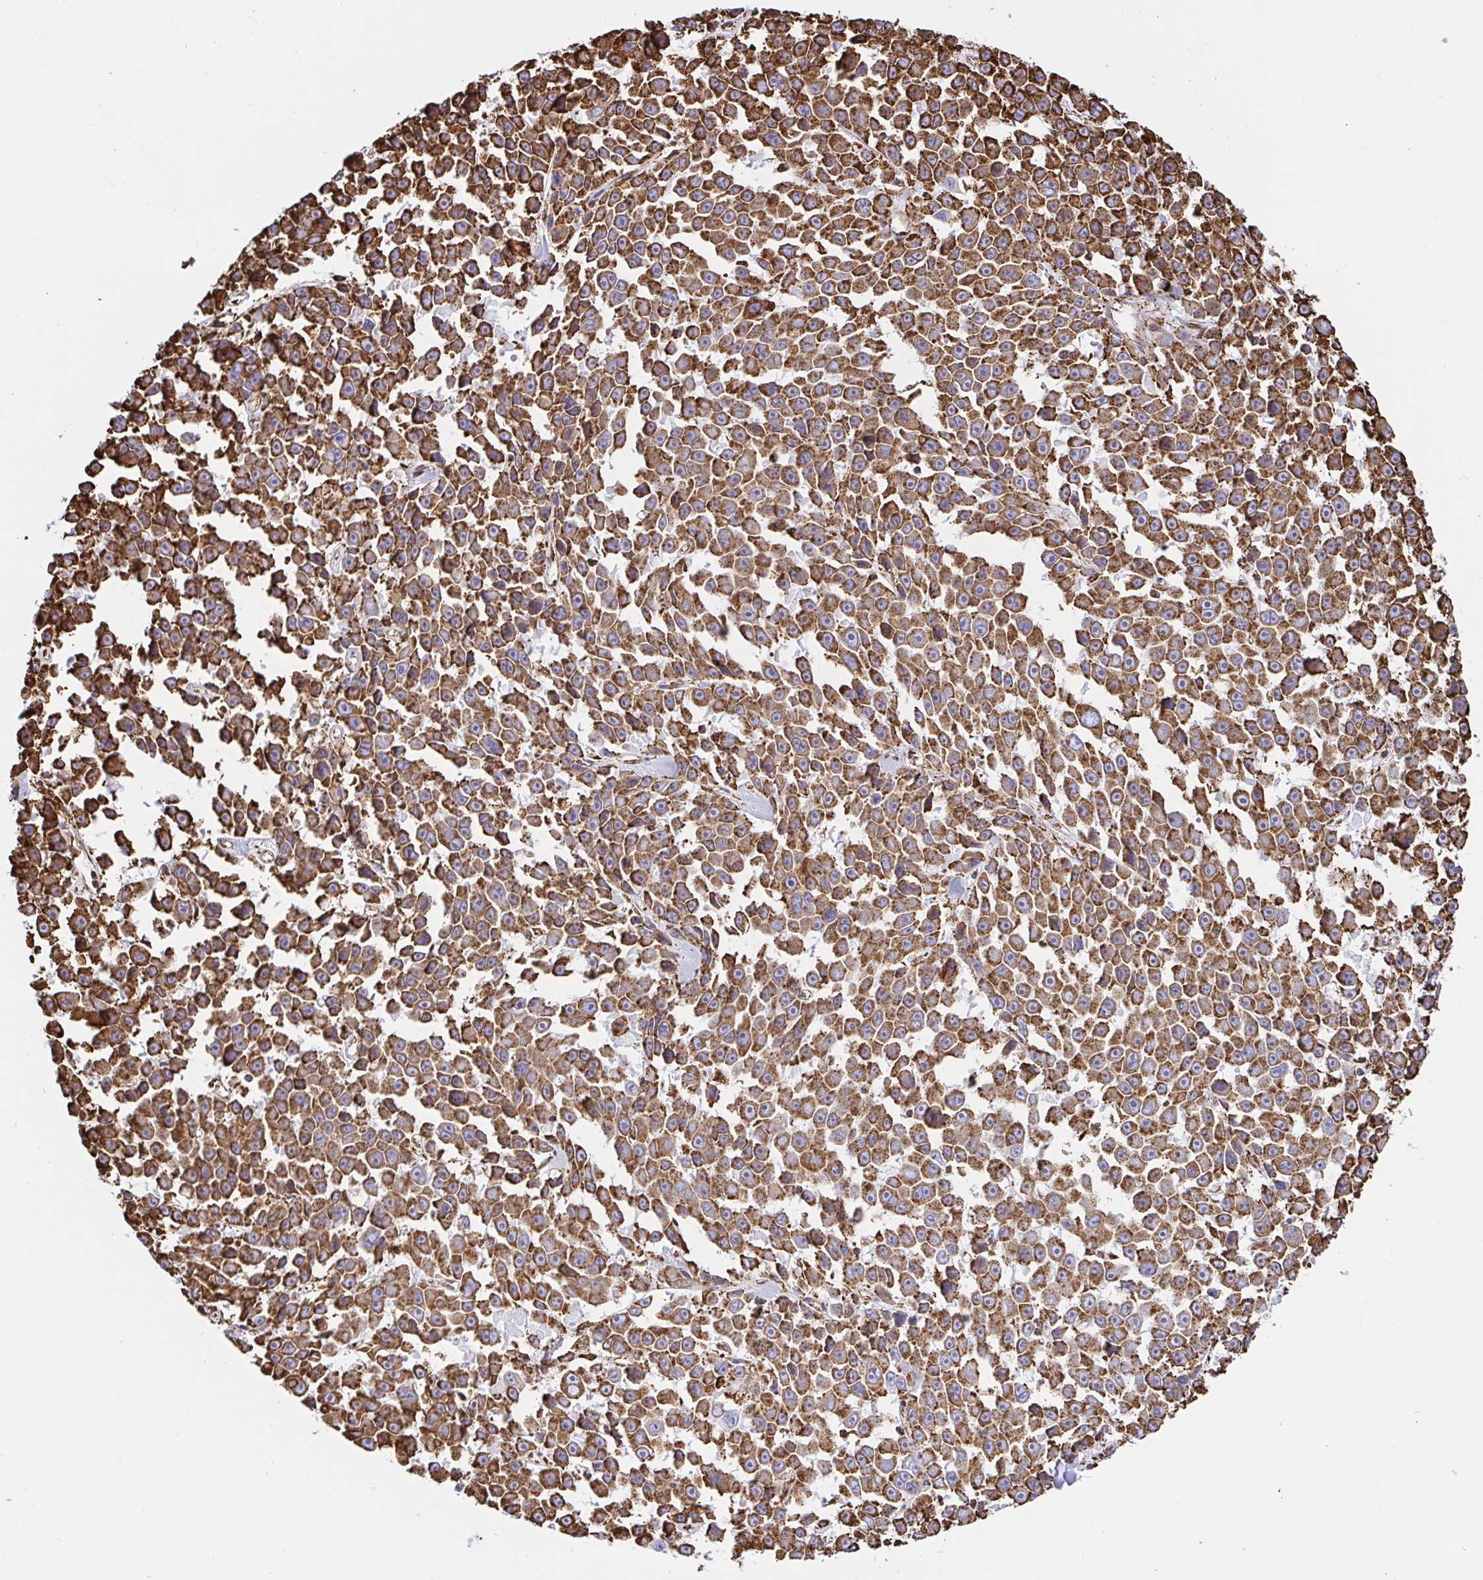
{"staining": {"intensity": "moderate", "quantity": ">75%", "location": "cytoplasmic/membranous"}, "tissue": "melanoma", "cell_type": "Tumor cells", "image_type": "cancer", "snomed": [{"axis": "morphology", "description": "Malignant melanoma, NOS"}, {"axis": "topography", "description": "Skin"}], "caption": "Immunohistochemistry (IHC) staining of melanoma, which exhibits medium levels of moderate cytoplasmic/membranous staining in about >75% of tumor cells indicating moderate cytoplasmic/membranous protein positivity. The staining was performed using DAB (3,3'-diaminobenzidine) (brown) for protein detection and nuclei were counterstained in hematoxylin (blue).", "gene": "CLGN", "patient": {"sex": "female", "age": 66}}